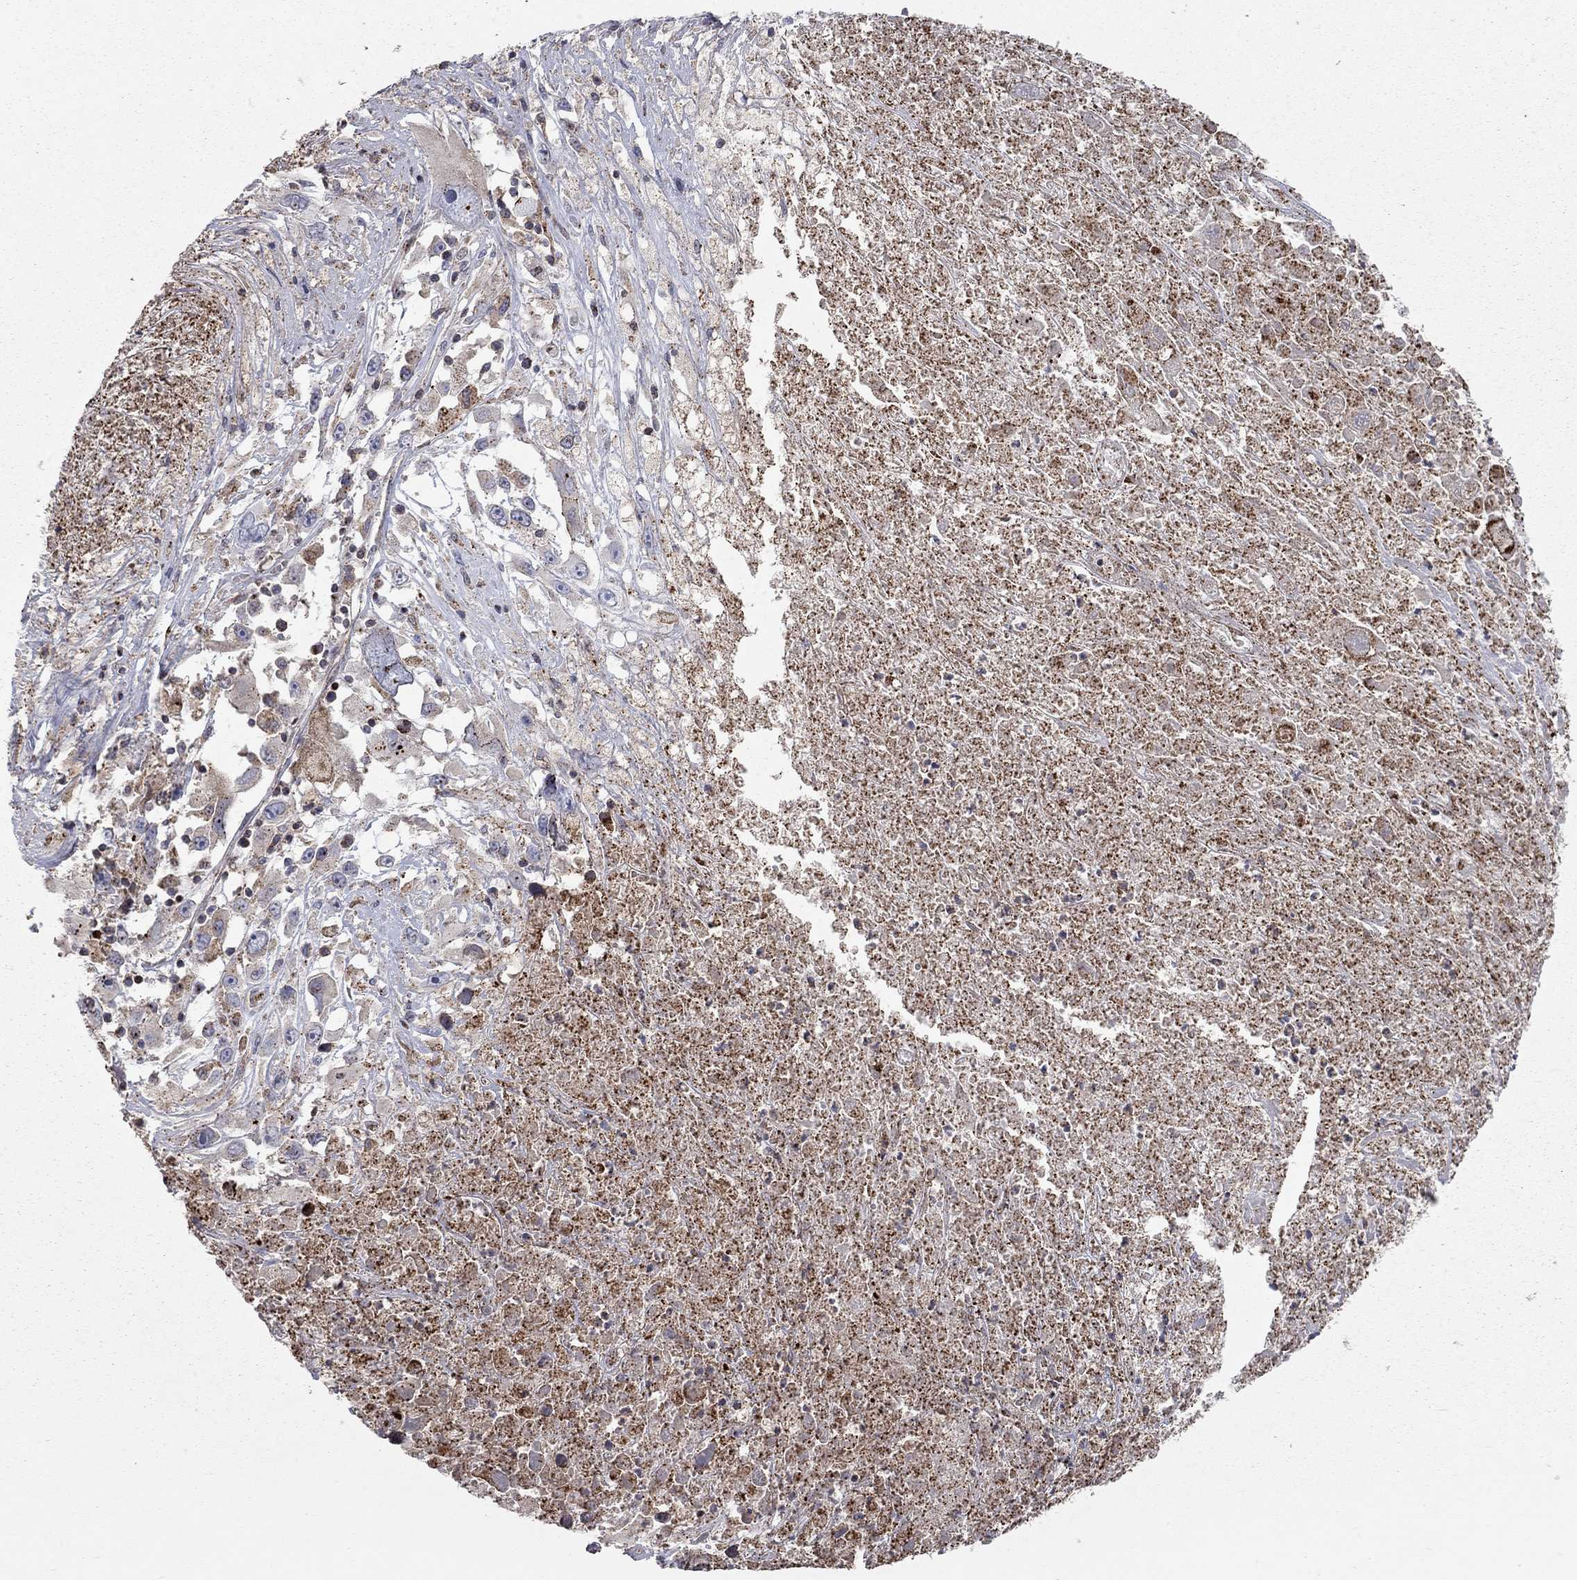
{"staining": {"intensity": "strong", "quantity": "25%-75%", "location": "cytoplasmic/membranous"}, "tissue": "melanoma", "cell_type": "Tumor cells", "image_type": "cancer", "snomed": [{"axis": "morphology", "description": "Malignant melanoma, Metastatic site"}, {"axis": "topography", "description": "Lymph node"}], "caption": "Immunohistochemical staining of human melanoma shows high levels of strong cytoplasmic/membranous protein expression in approximately 25%-75% of tumor cells. The staining is performed using DAB brown chromogen to label protein expression. The nuclei are counter-stained blue using hematoxylin.", "gene": "ERN2", "patient": {"sex": "male", "age": 50}}